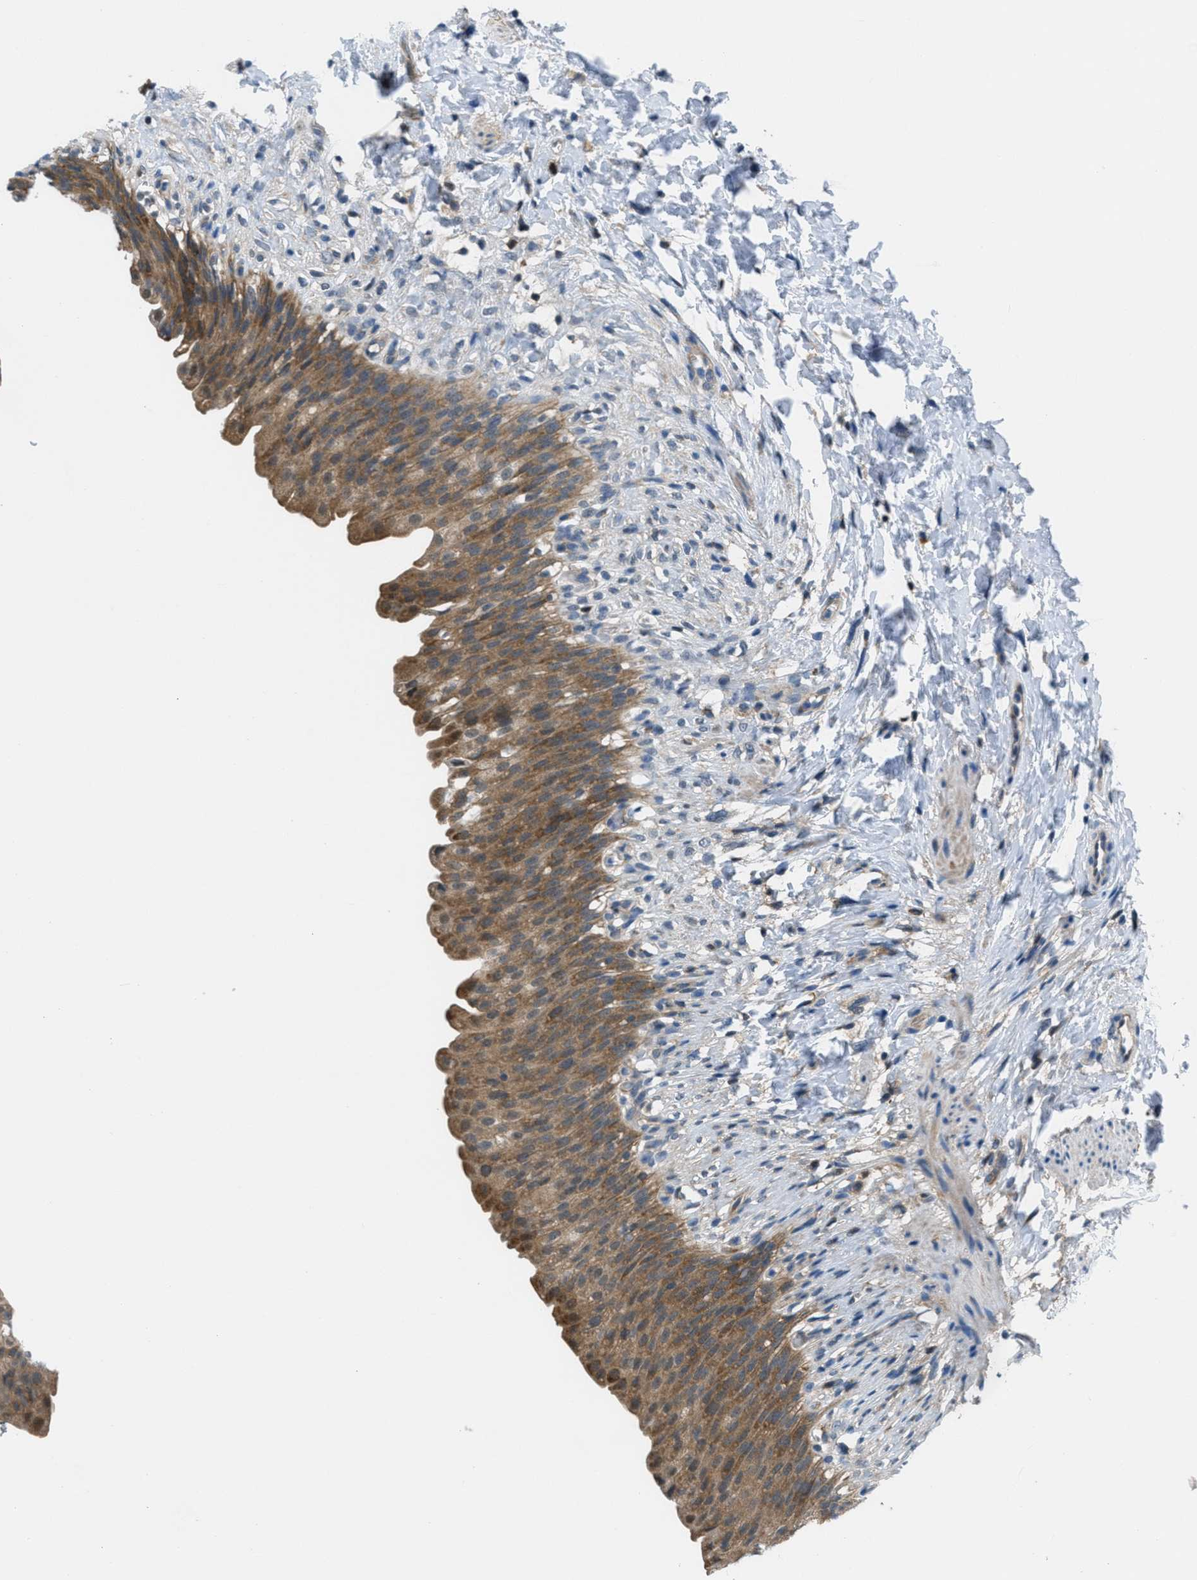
{"staining": {"intensity": "moderate", "quantity": ">75%", "location": "cytoplasmic/membranous"}, "tissue": "urinary bladder", "cell_type": "Urothelial cells", "image_type": "normal", "snomed": [{"axis": "morphology", "description": "Normal tissue, NOS"}, {"axis": "topography", "description": "Urinary bladder"}], "caption": "Protein staining reveals moderate cytoplasmic/membranous expression in approximately >75% of urothelial cells in benign urinary bladder. (brown staining indicates protein expression, while blue staining denotes nuclei).", "gene": "PIP5K1C", "patient": {"sex": "female", "age": 79}}